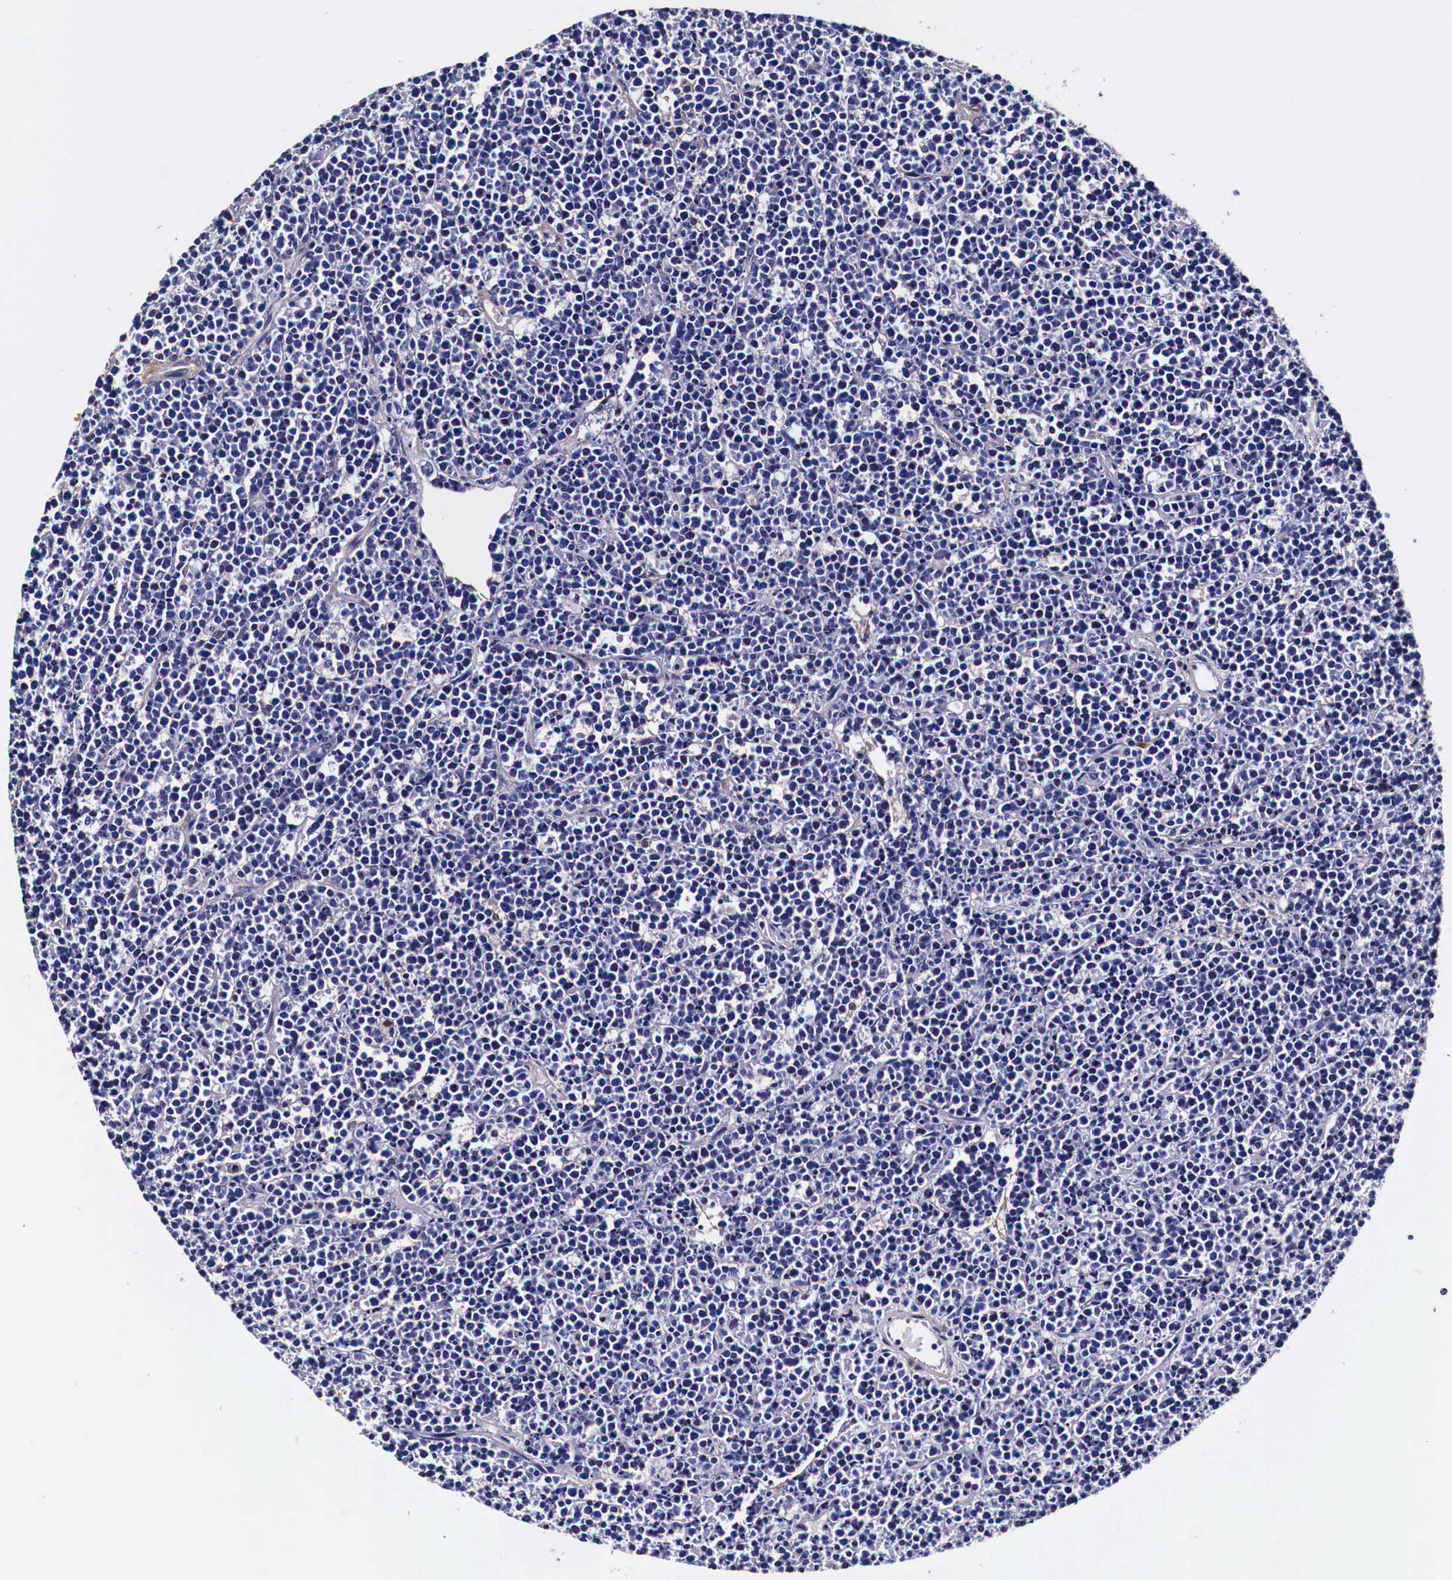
{"staining": {"intensity": "negative", "quantity": "none", "location": "none"}, "tissue": "lymphoma", "cell_type": "Tumor cells", "image_type": "cancer", "snomed": [{"axis": "morphology", "description": "Malignant lymphoma, non-Hodgkin's type, High grade"}, {"axis": "topography", "description": "Ovary"}], "caption": "IHC image of neoplastic tissue: human high-grade malignant lymphoma, non-Hodgkin's type stained with DAB (3,3'-diaminobenzidine) demonstrates no significant protein expression in tumor cells. (Immunohistochemistry (ihc), brightfield microscopy, high magnification).", "gene": "HSPB1", "patient": {"sex": "female", "age": 56}}